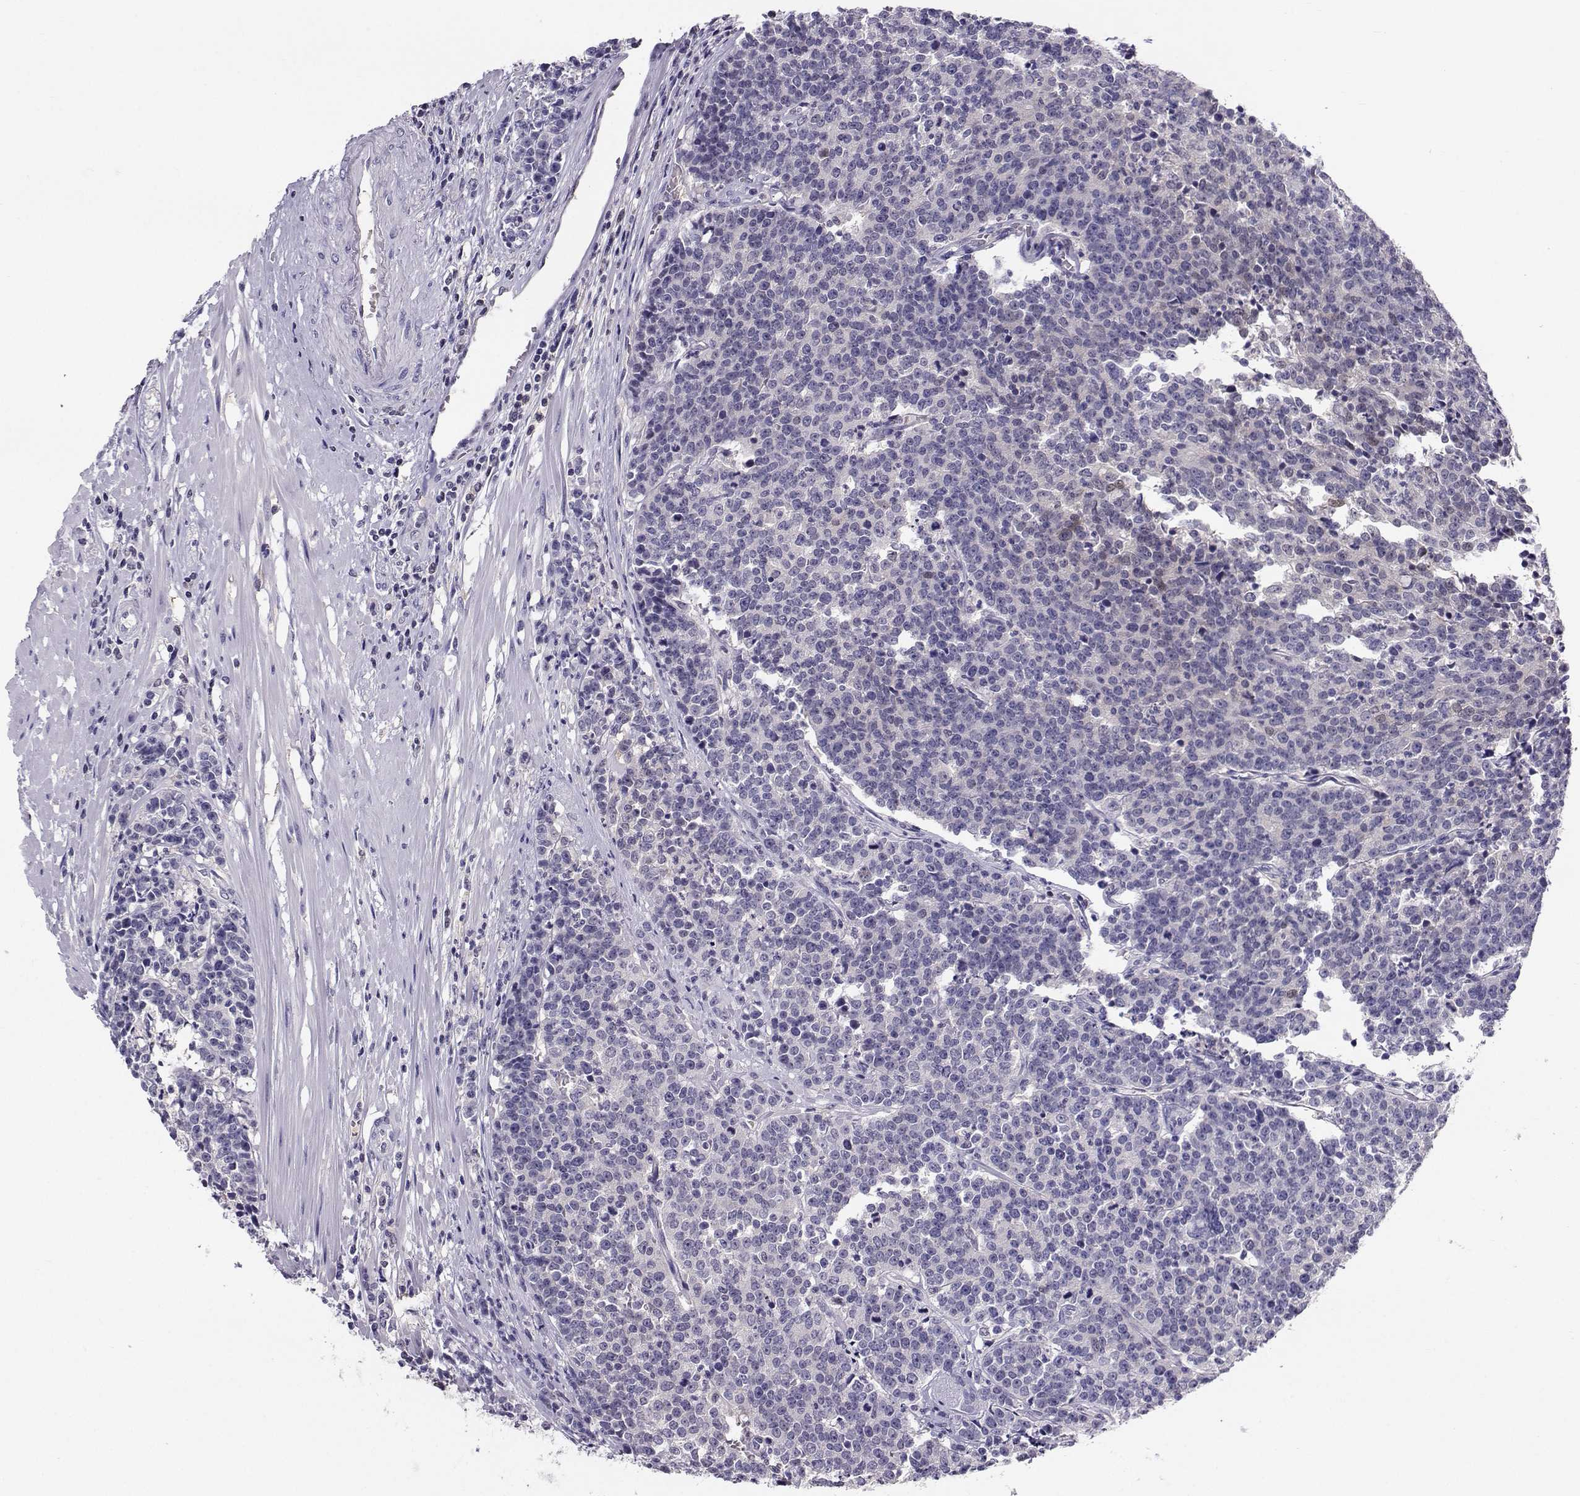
{"staining": {"intensity": "negative", "quantity": "none", "location": "none"}, "tissue": "prostate cancer", "cell_type": "Tumor cells", "image_type": "cancer", "snomed": [{"axis": "morphology", "description": "Adenocarcinoma, NOS"}, {"axis": "topography", "description": "Prostate"}], "caption": "This is a photomicrograph of immunohistochemistry (IHC) staining of adenocarcinoma (prostate), which shows no staining in tumor cells.", "gene": "PGK1", "patient": {"sex": "male", "age": 67}}